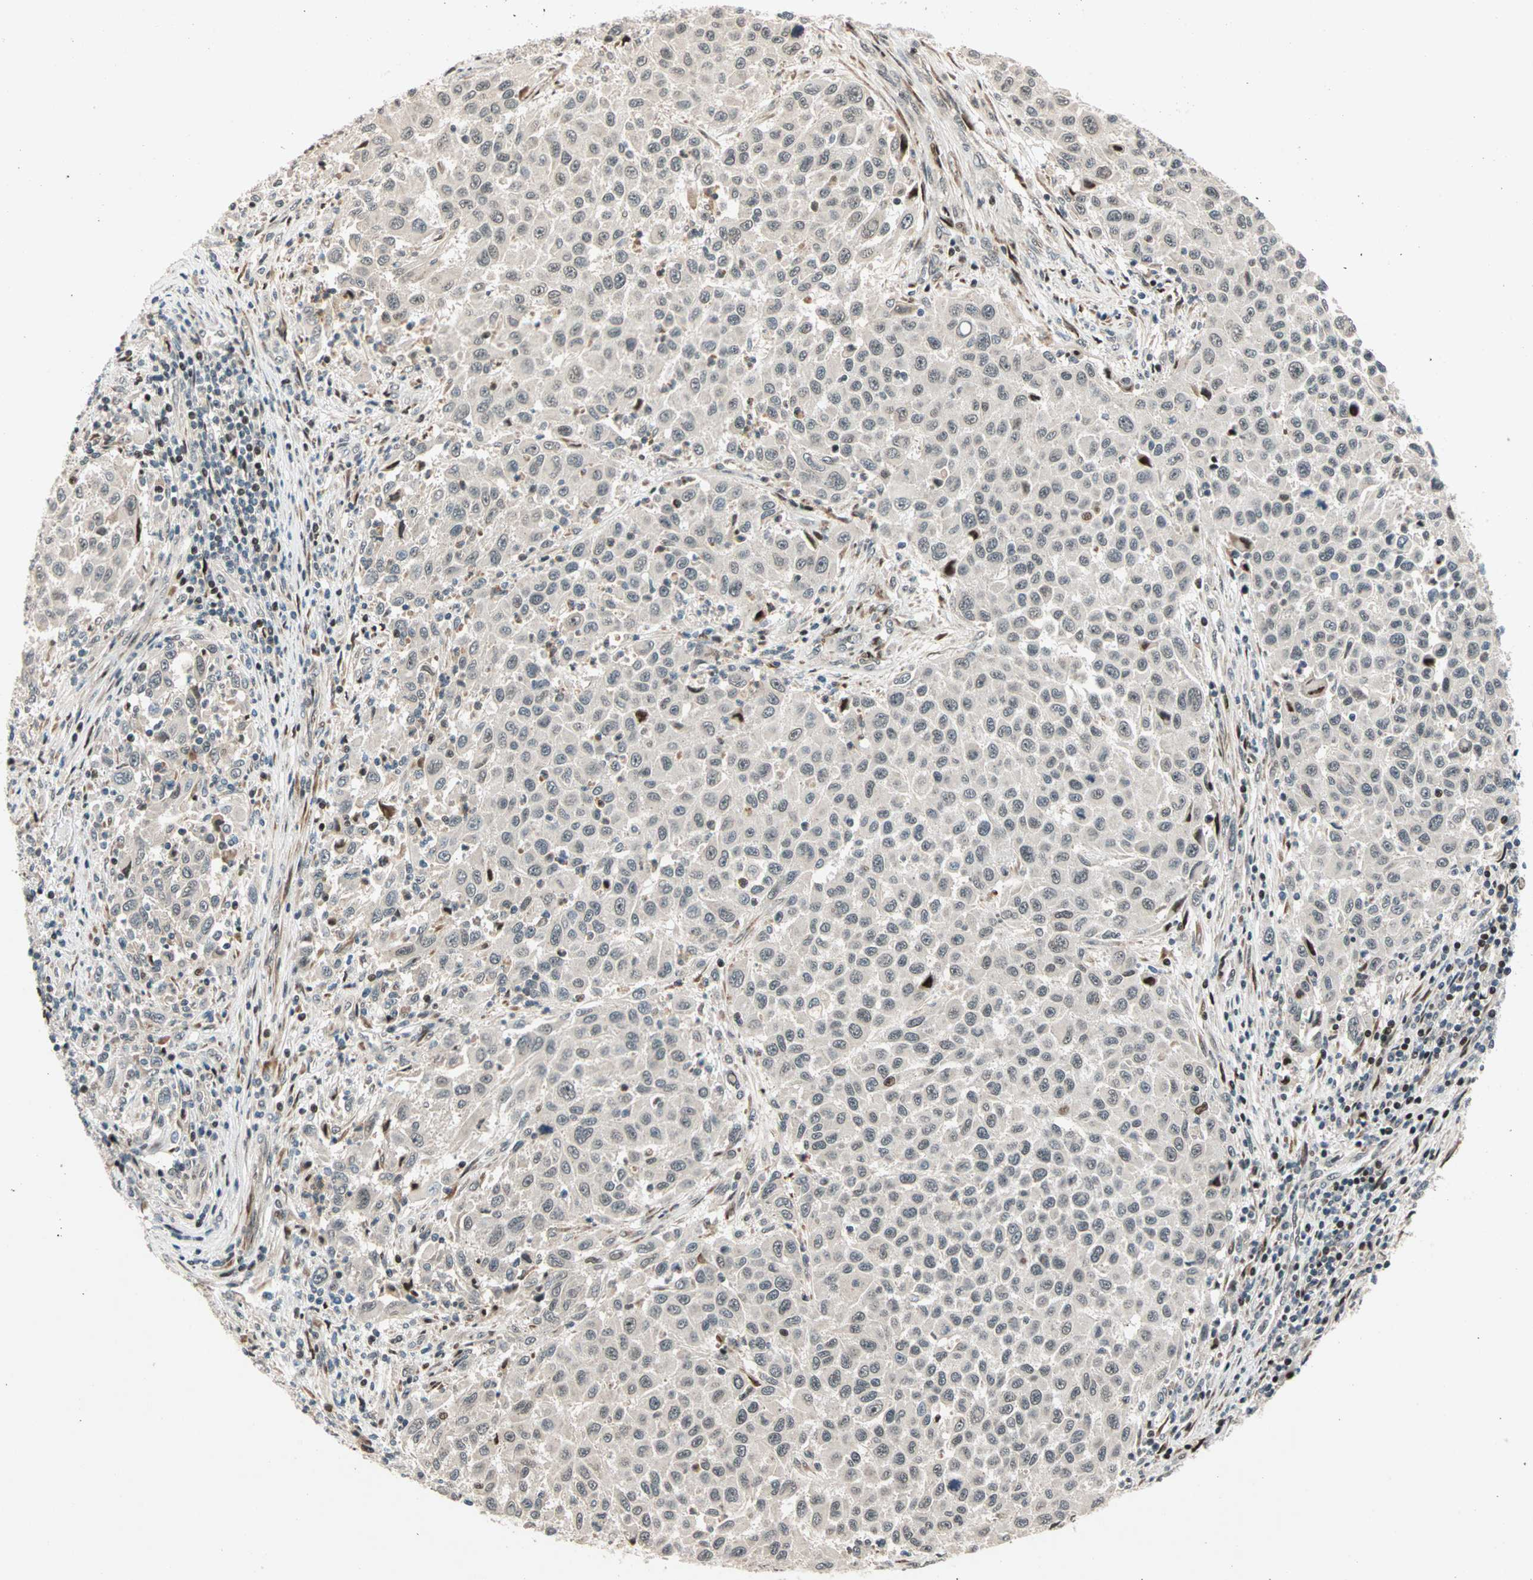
{"staining": {"intensity": "negative", "quantity": "none", "location": "none"}, "tissue": "melanoma", "cell_type": "Tumor cells", "image_type": "cancer", "snomed": [{"axis": "morphology", "description": "Malignant melanoma, Metastatic site"}, {"axis": "topography", "description": "Lymph node"}], "caption": "This is a photomicrograph of immunohistochemistry staining of melanoma, which shows no positivity in tumor cells. The staining was performed using DAB (3,3'-diaminobenzidine) to visualize the protein expression in brown, while the nuclei were stained in blue with hematoxylin (Magnification: 20x).", "gene": "HECW1", "patient": {"sex": "male", "age": 61}}